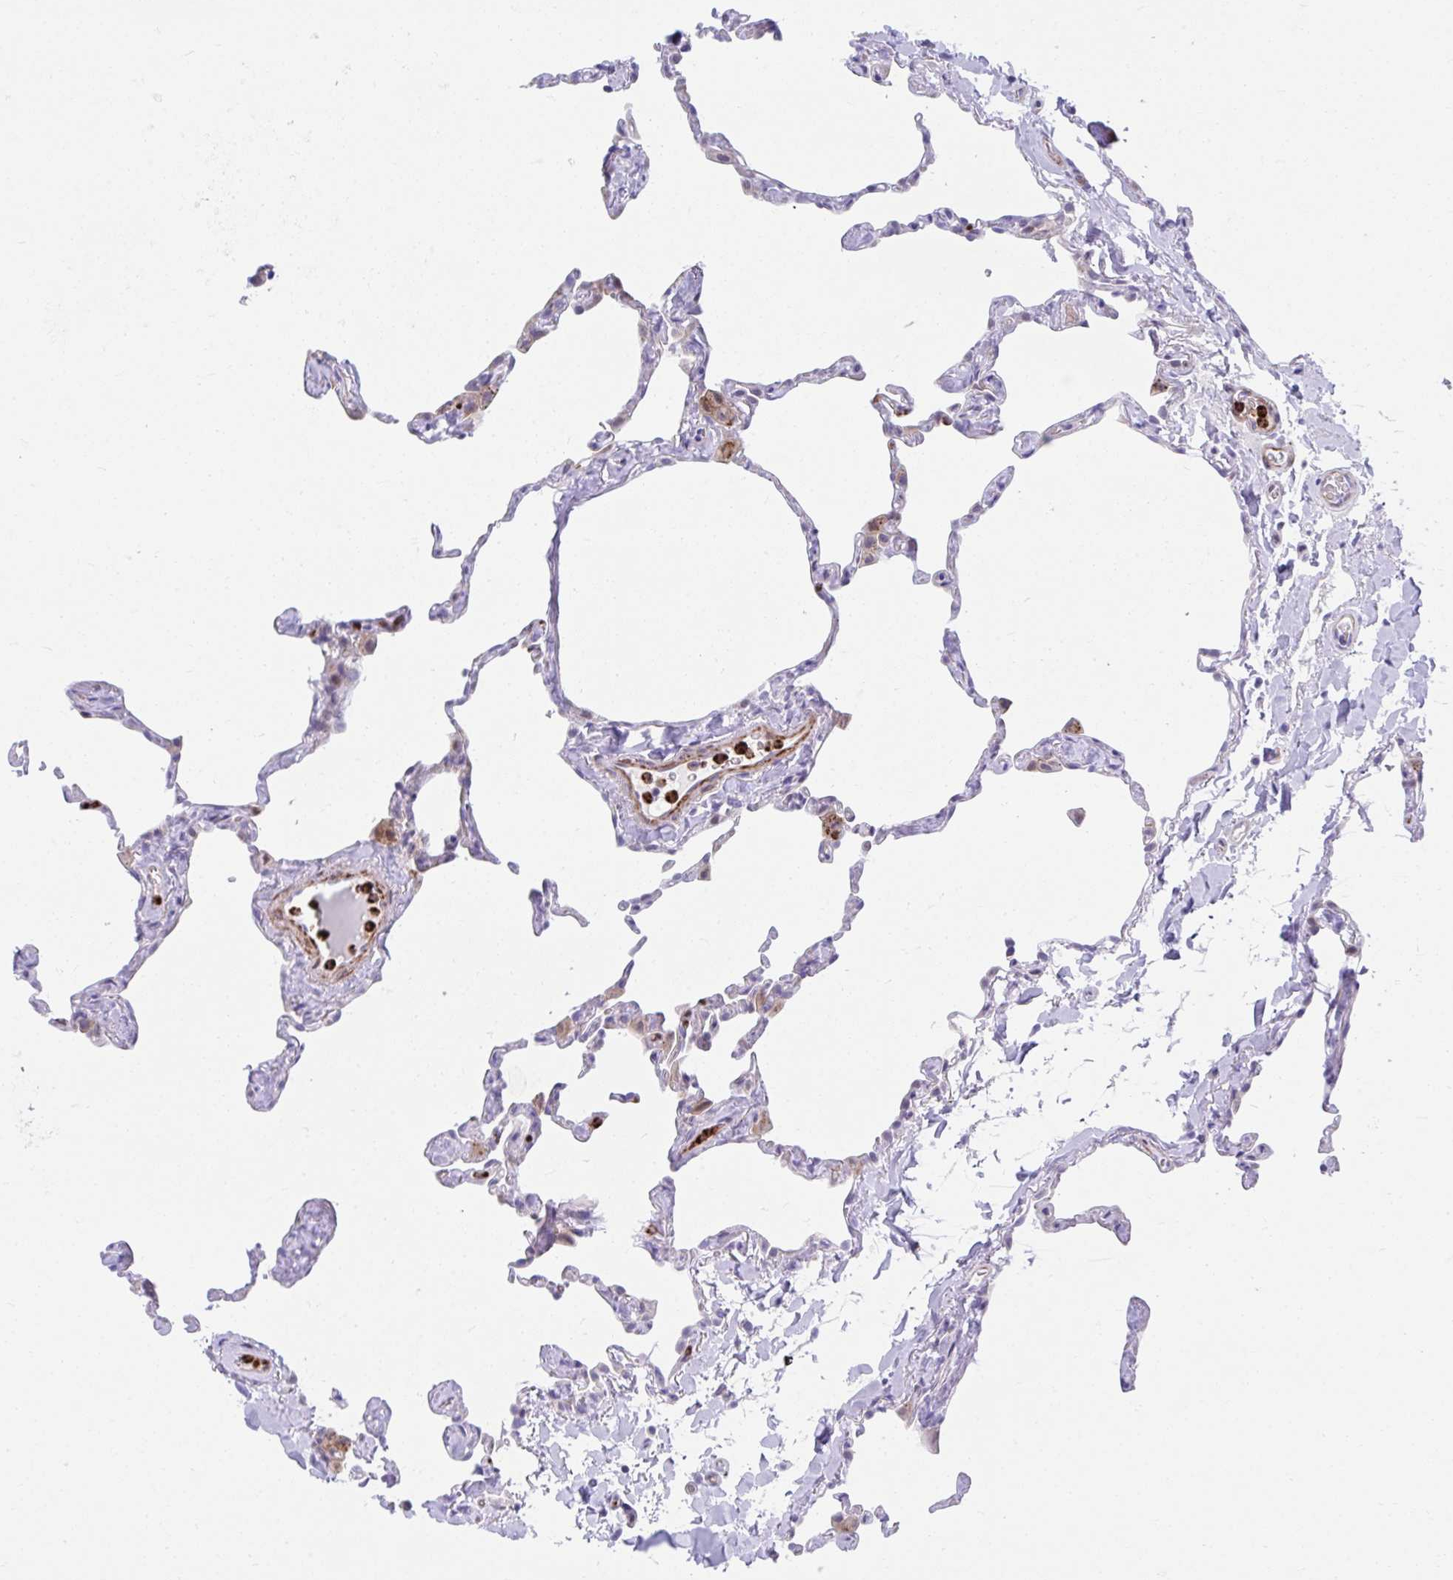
{"staining": {"intensity": "negative", "quantity": "none", "location": "none"}, "tissue": "lung", "cell_type": "Alveolar cells", "image_type": "normal", "snomed": [{"axis": "morphology", "description": "Normal tissue, NOS"}, {"axis": "topography", "description": "Lung"}], "caption": "Benign lung was stained to show a protein in brown. There is no significant staining in alveolar cells. The staining is performed using DAB (3,3'-diaminobenzidine) brown chromogen with nuclei counter-stained in using hematoxylin.", "gene": "CSTB", "patient": {"sex": "male", "age": 65}}